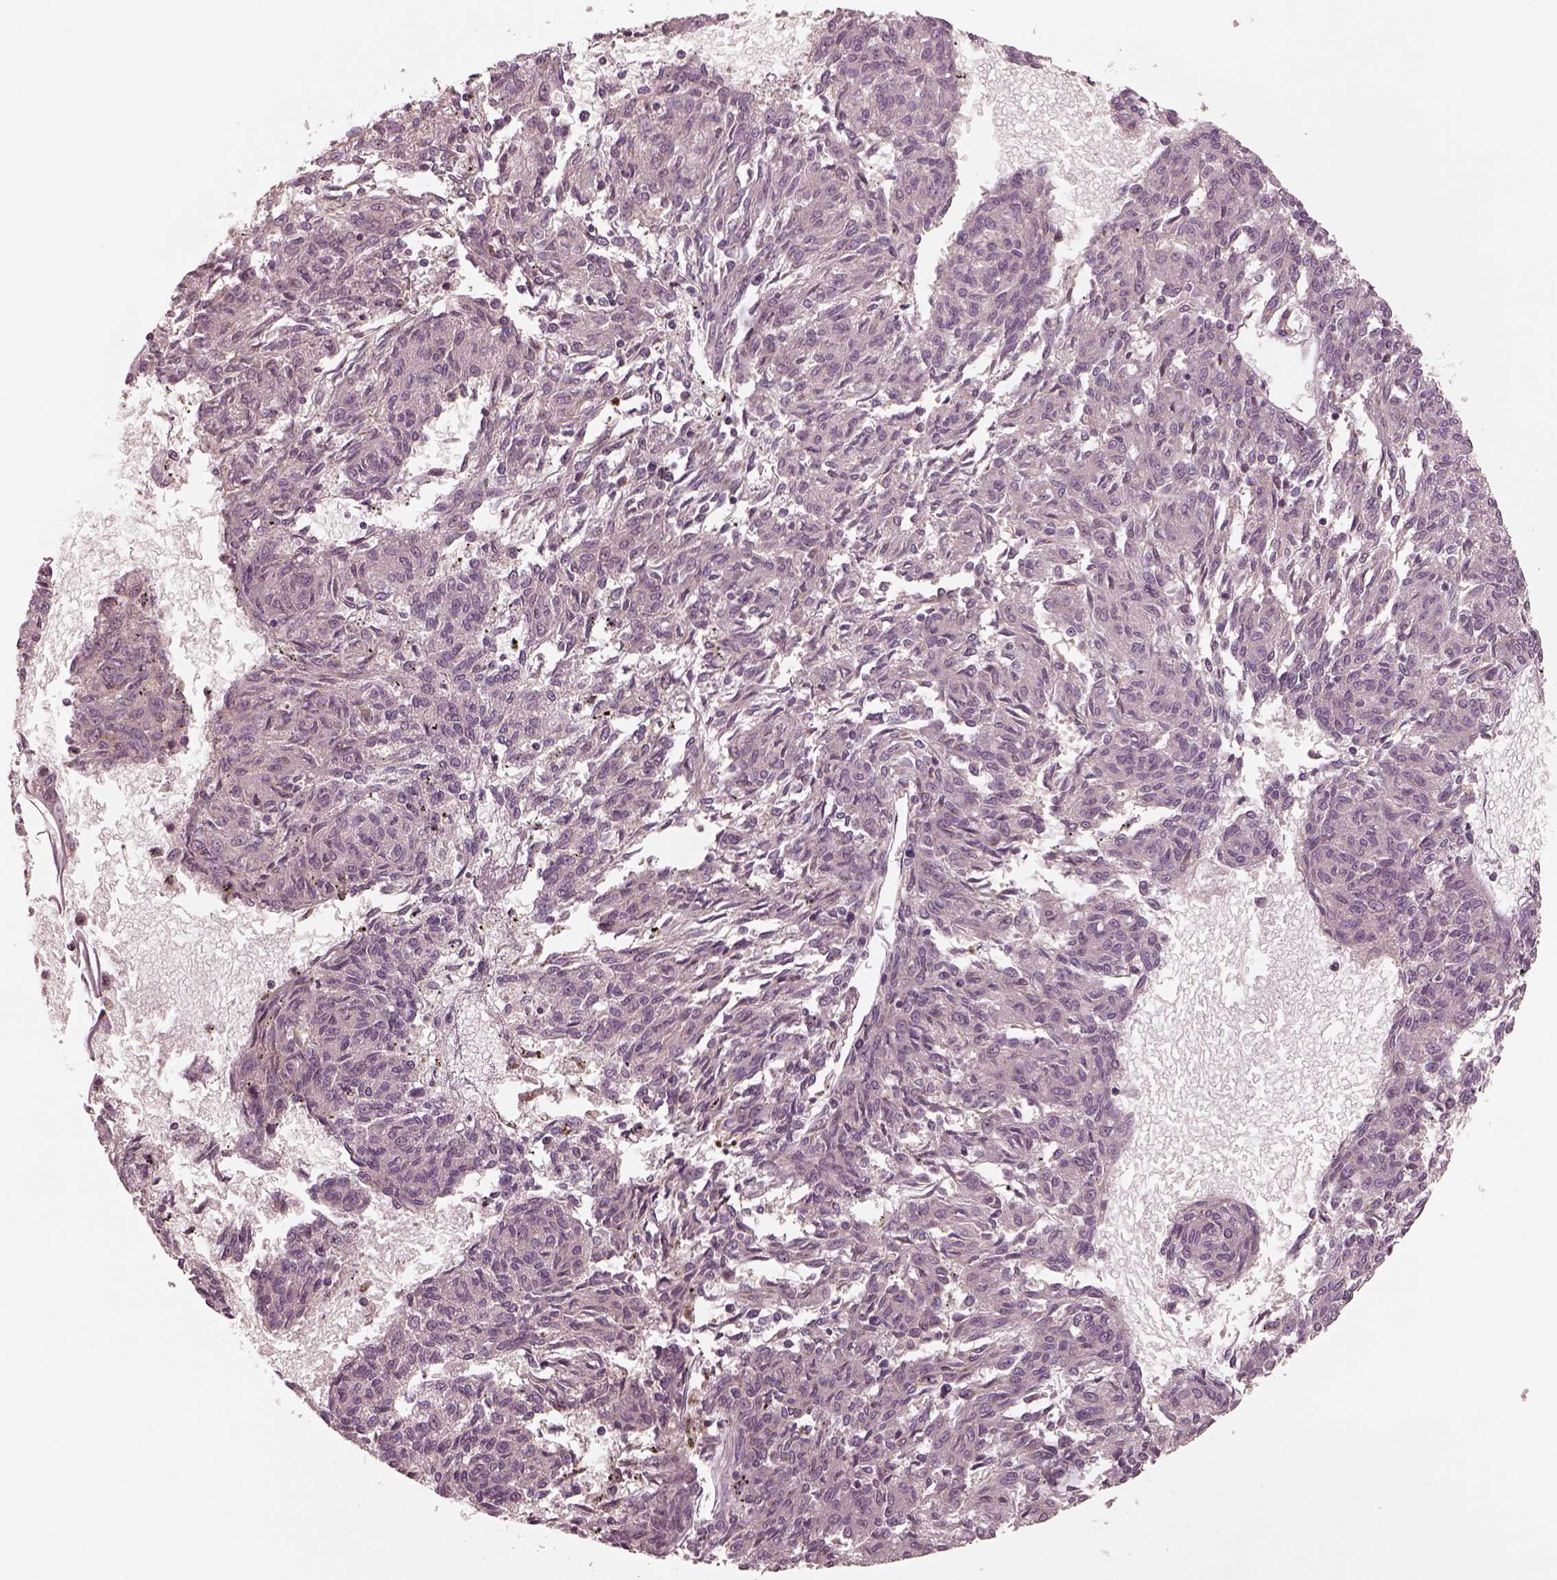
{"staining": {"intensity": "negative", "quantity": "none", "location": "none"}, "tissue": "melanoma", "cell_type": "Tumor cells", "image_type": "cancer", "snomed": [{"axis": "morphology", "description": "Malignant melanoma, NOS"}, {"axis": "topography", "description": "Skin"}], "caption": "DAB immunohistochemical staining of melanoma reveals no significant staining in tumor cells.", "gene": "SDCBP2", "patient": {"sex": "female", "age": 72}}